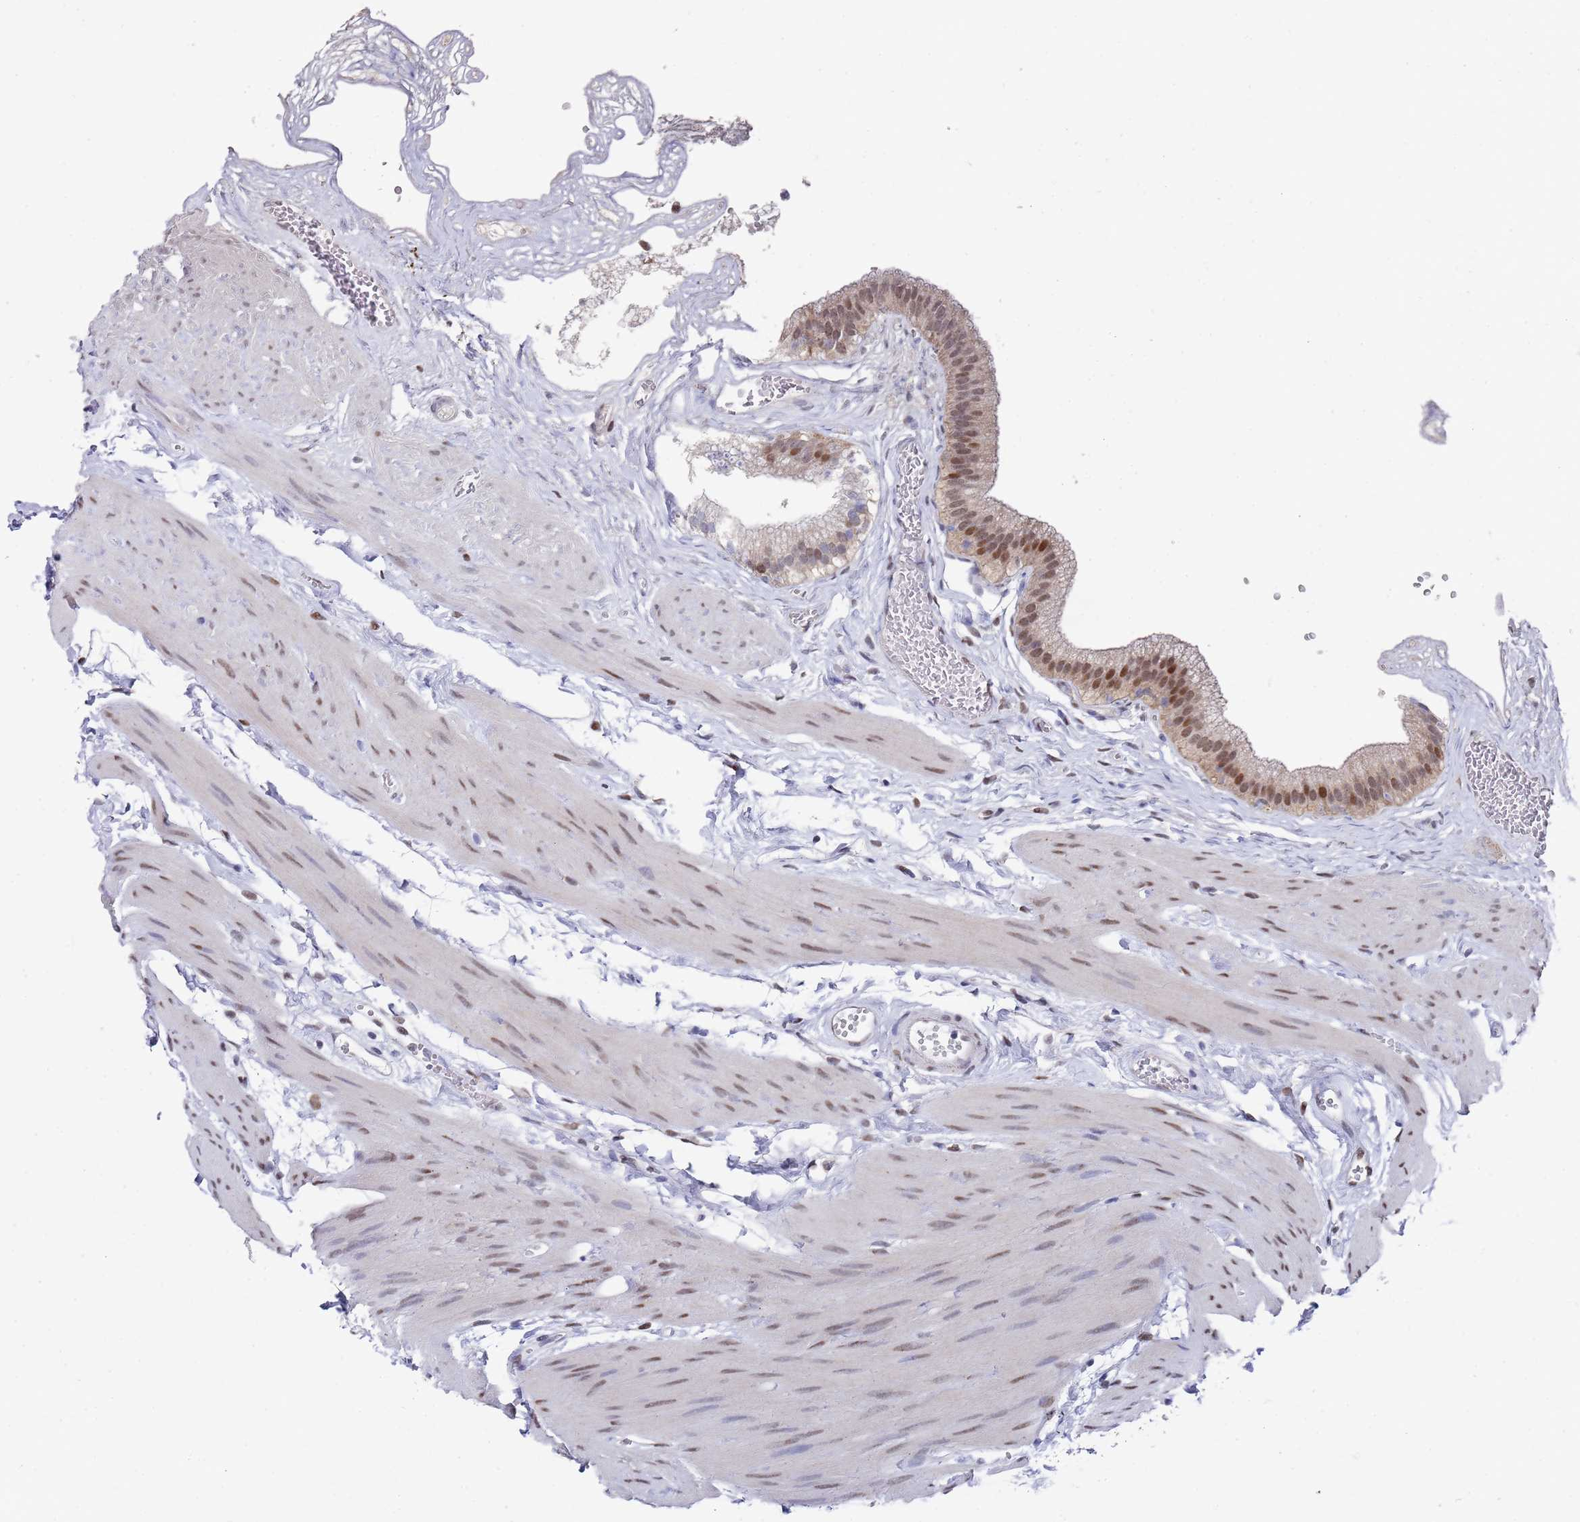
{"staining": {"intensity": "moderate", "quantity": "25%-75%", "location": "nuclear"}, "tissue": "gallbladder", "cell_type": "Glandular cells", "image_type": "normal", "snomed": [{"axis": "morphology", "description": "Normal tissue, NOS"}, {"axis": "topography", "description": "Gallbladder"}], "caption": "Immunohistochemistry photomicrograph of benign gallbladder stained for a protein (brown), which reveals medium levels of moderate nuclear expression in about 25%-75% of glandular cells.", "gene": "COPS6", "patient": {"sex": "female", "age": 54}}